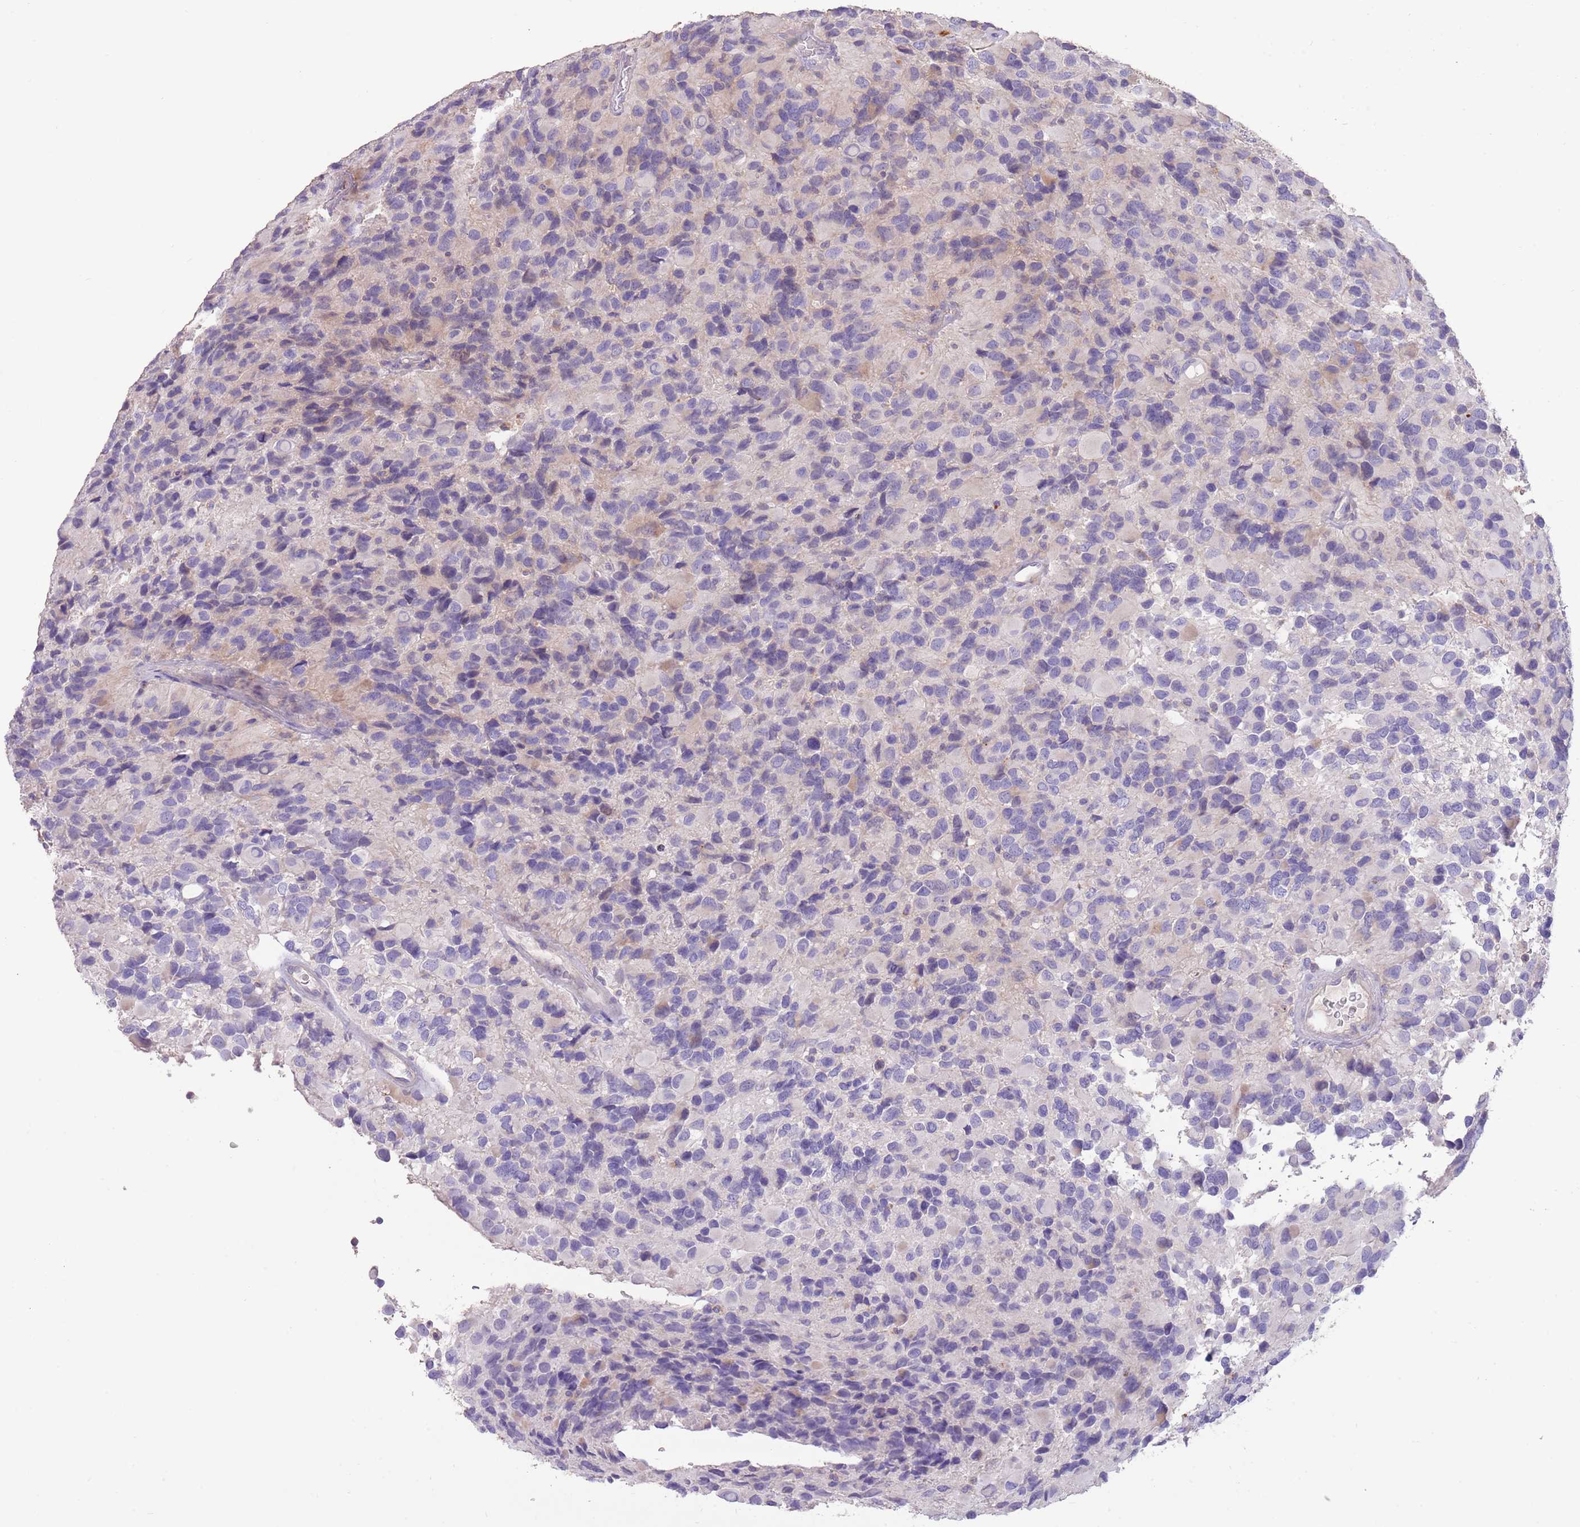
{"staining": {"intensity": "negative", "quantity": "none", "location": "none"}, "tissue": "glioma", "cell_type": "Tumor cells", "image_type": "cancer", "snomed": [{"axis": "morphology", "description": "Glioma, malignant, High grade"}, {"axis": "topography", "description": "Brain"}], "caption": "The histopathology image reveals no staining of tumor cells in glioma.", "gene": "SFTPA1", "patient": {"sex": "male", "age": 77}}